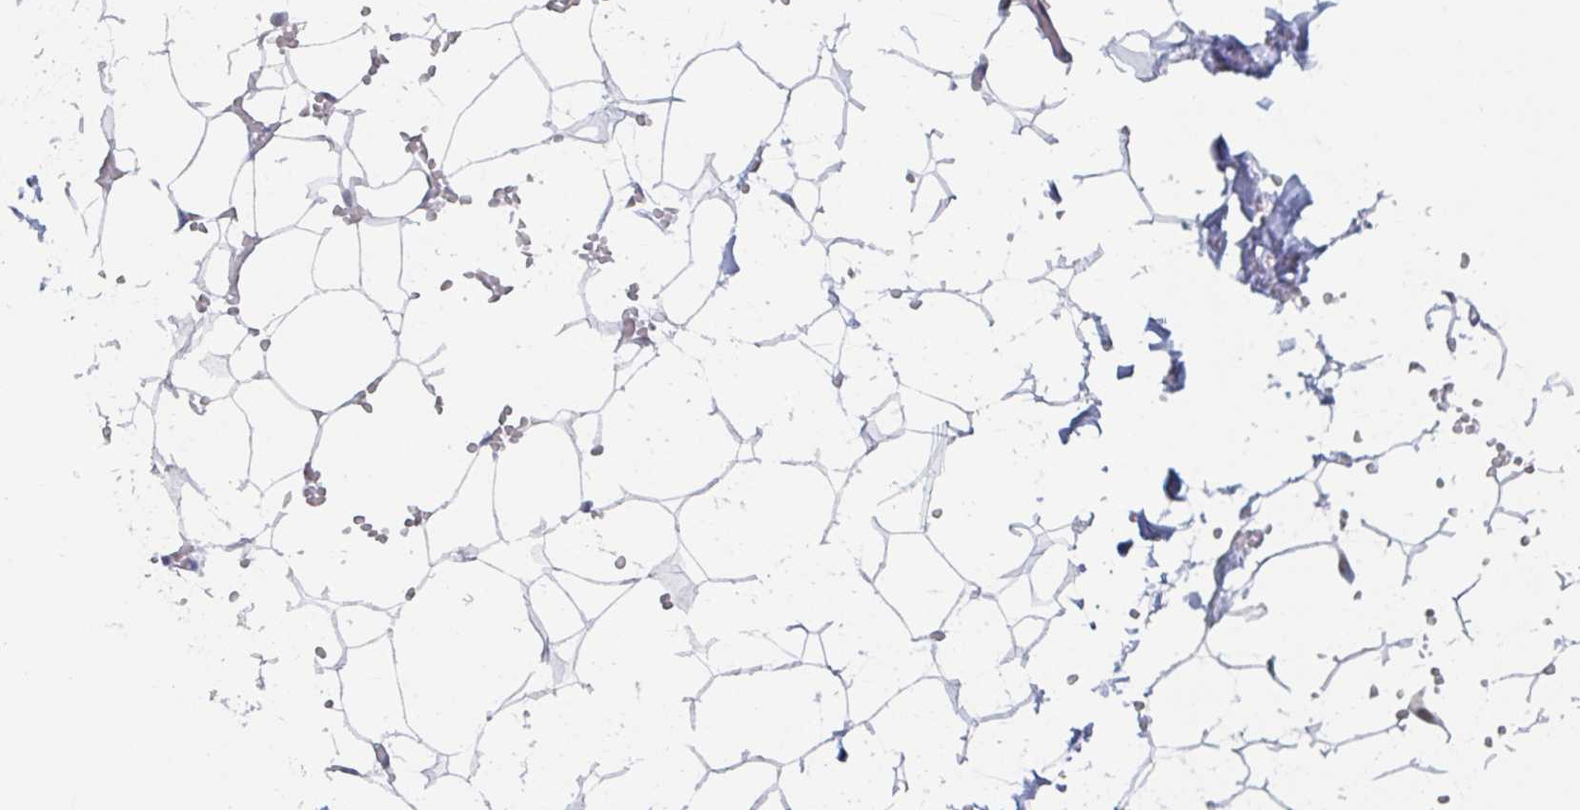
{"staining": {"intensity": "negative", "quantity": "none", "location": "none"}, "tissue": "adipose tissue", "cell_type": "Adipocytes", "image_type": "normal", "snomed": [{"axis": "morphology", "description": "Normal tissue, NOS"}, {"axis": "topography", "description": "Skin"}, {"axis": "topography", "description": "Peripheral nerve tissue"}], "caption": "Human adipose tissue stained for a protein using immunohistochemistry (IHC) exhibits no expression in adipocytes.", "gene": "NR1H2", "patient": {"sex": "female", "age": 56}}